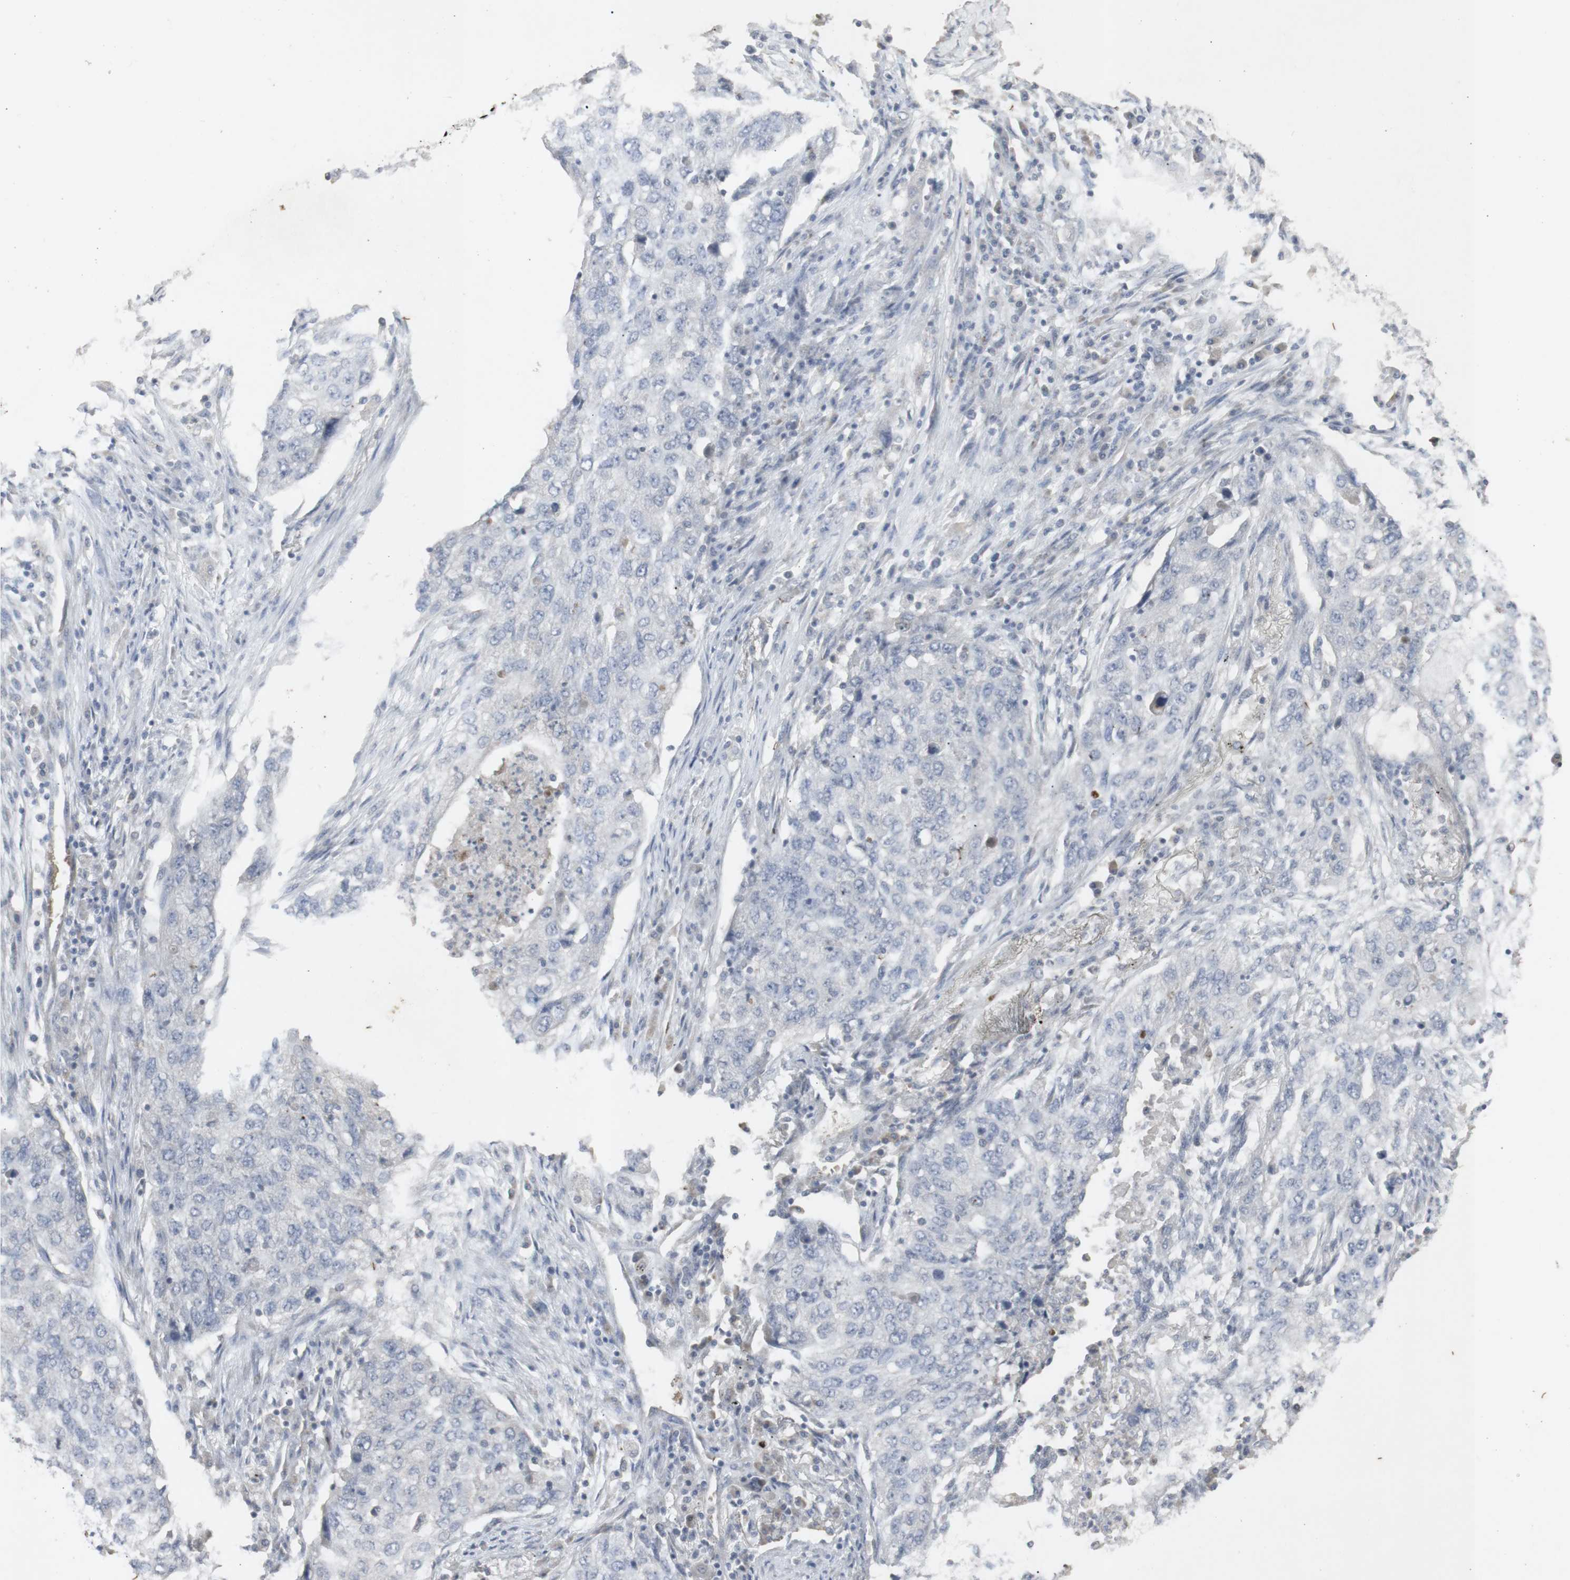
{"staining": {"intensity": "negative", "quantity": "none", "location": "none"}, "tissue": "lung cancer", "cell_type": "Tumor cells", "image_type": "cancer", "snomed": [{"axis": "morphology", "description": "Squamous cell carcinoma, NOS"}, {"axis": "topography", "description": "Lung"}], "caption": "Immunohistochemical staining of human lung squamous cell carcinoma demonstrates no significant staining in tumor cells.", "gene": "INS", "patient": {"sex": "female", "age": 63}}